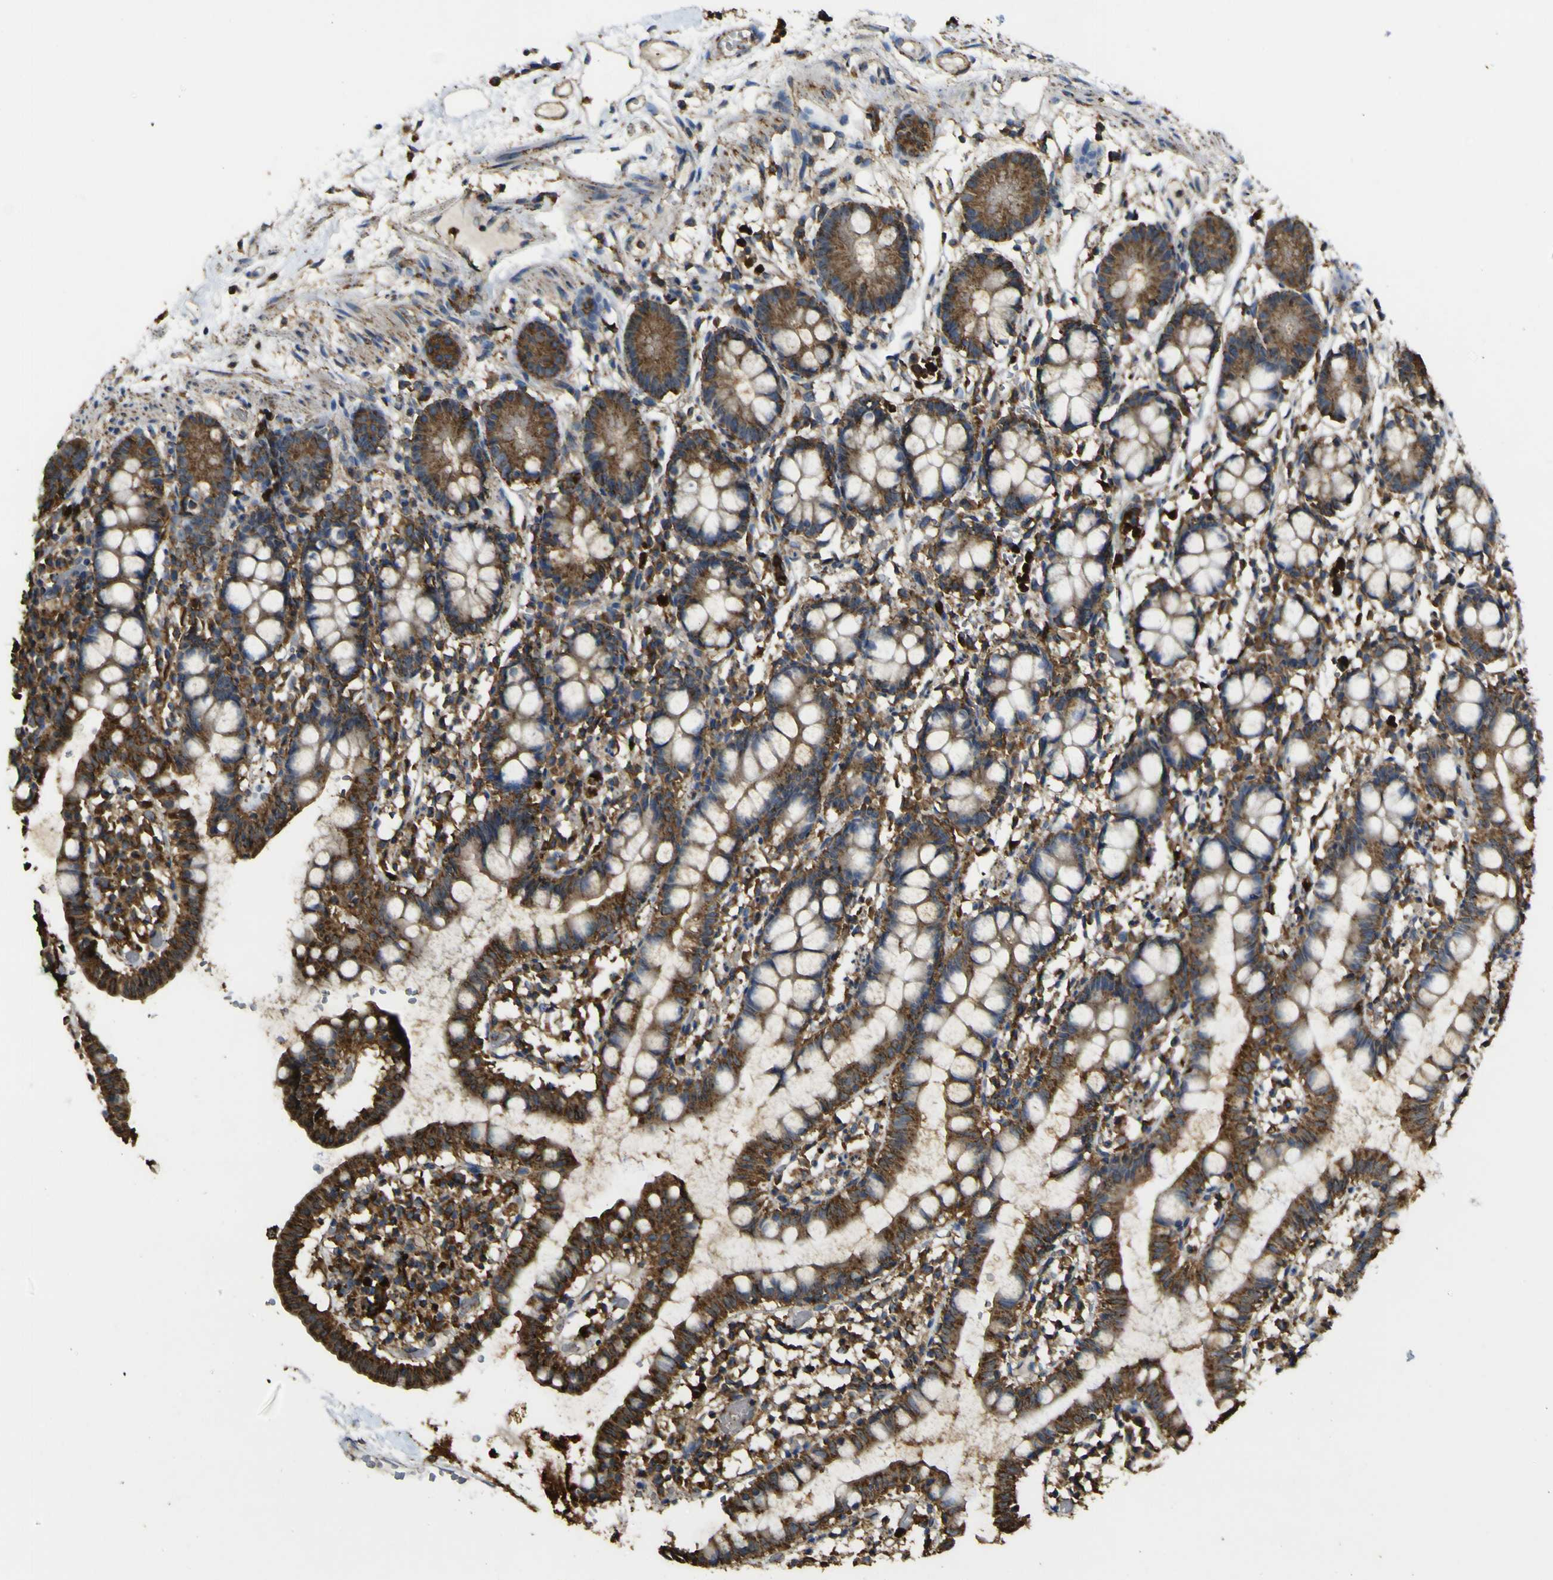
{"staining": {"intensity": "strong", "quantity": ">75%", "location": "cytoplasmic/membranous"}, "tissue": "small intestine", "cell_type": "Glandular cells", "image_type": "normal", "snomed": [{"axis": "morphology", "description": "Normal tissue, NOS"}, {"axis": "morphology", "description": "Cystadenocarcinoma, serous, Metastatic site"}, {"axis": "topography", "description": "Small intestine"}], "caption": "Glandular cells reveal strong cytoplasmic/membranous positivity in approximately >75% of cells in unremarkable small intestine.", "gene": "ACSL3", "patient": {"sex": "female", "age": 61}}